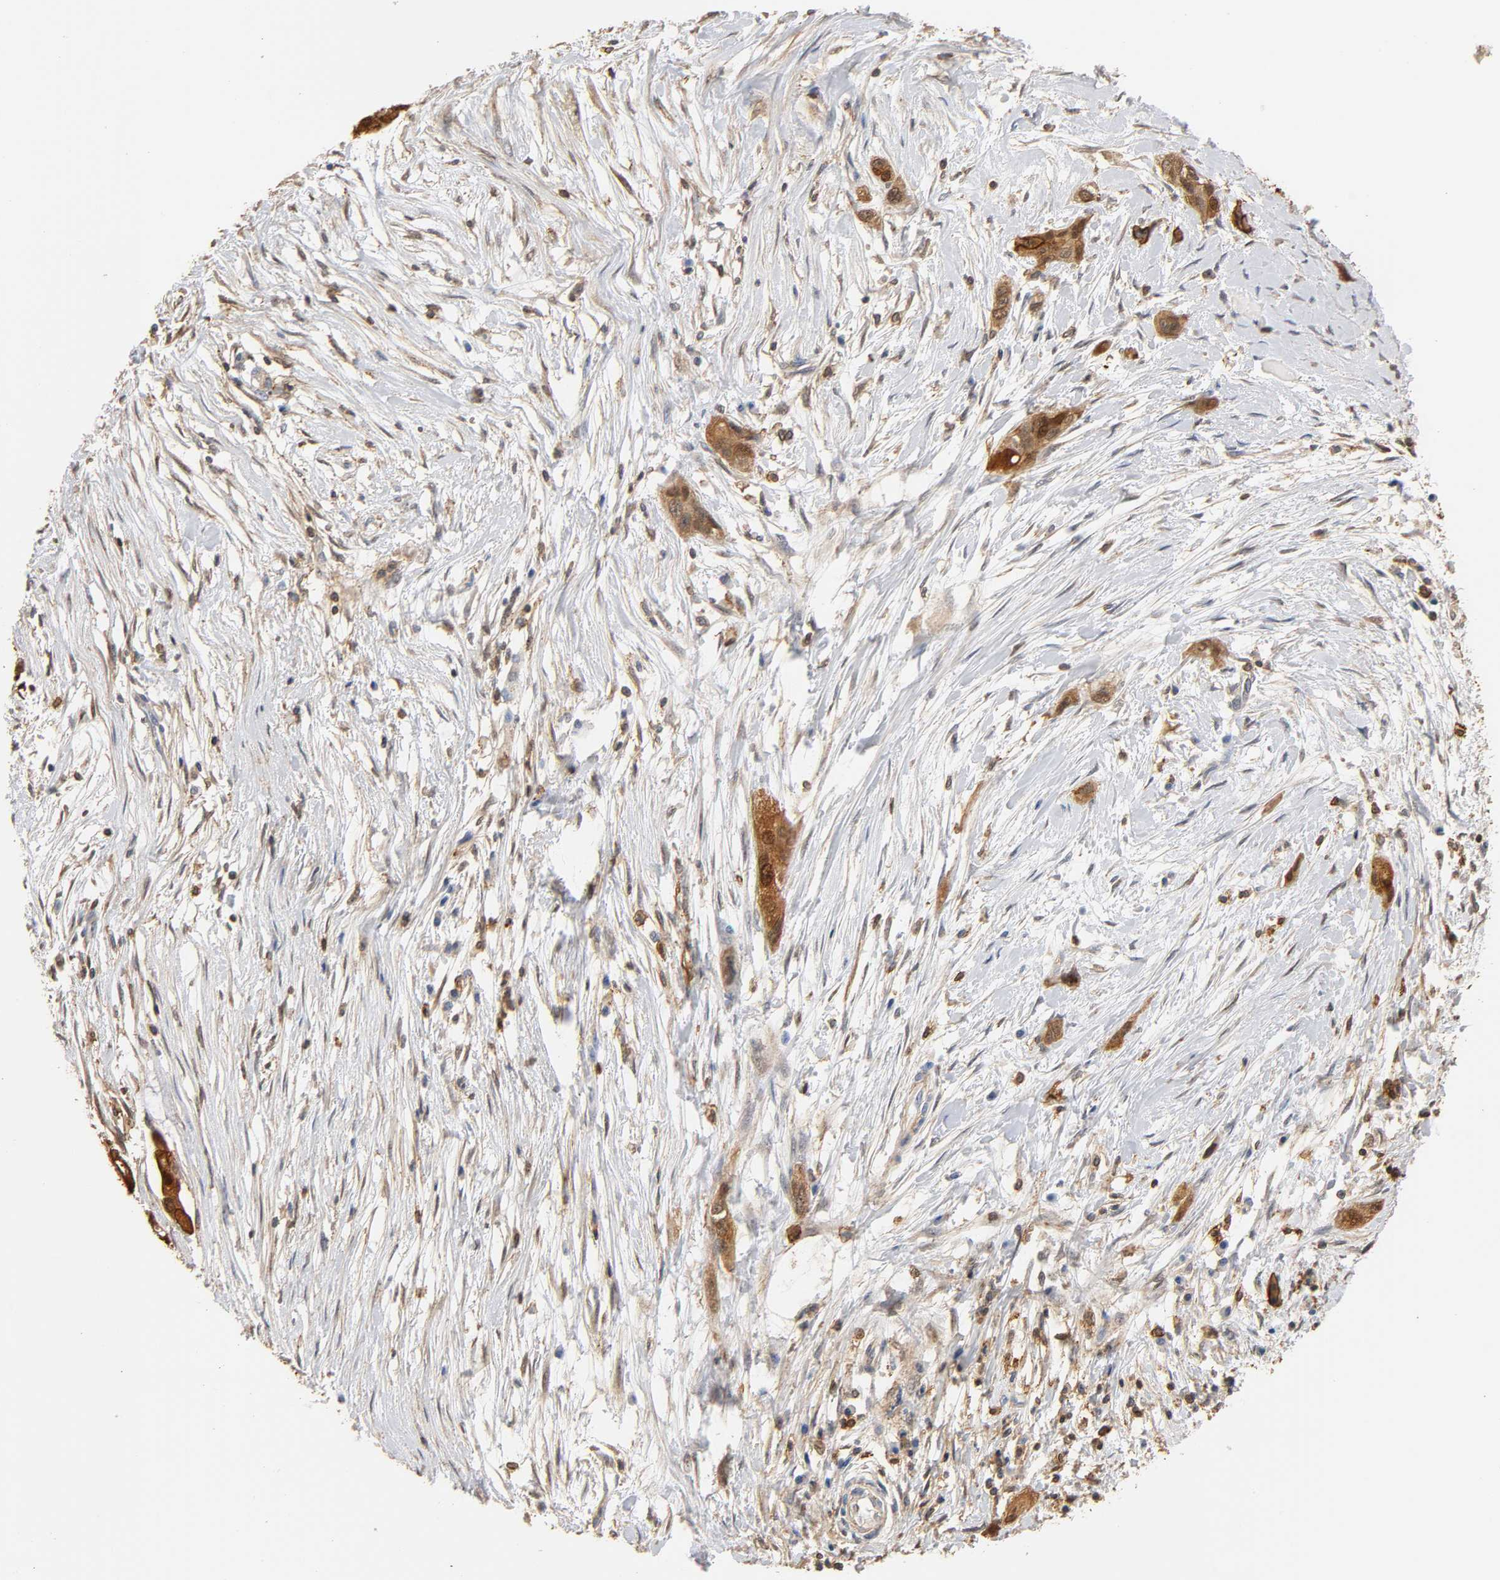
{"staining": {"intensity": "moderate", "quantity": ">75%", "location": "cytoplasmic/membranous,nuclear"}, "tissue": "pancreatic cancer", "cell_type": "Tumor cells", "image_type": "cancer", "snomed": [{"axis": "morphology", "description": "Adenocarcinoma, NOS"}, {"axis": "topography", "description": "Pancreas"}], "caption": "The micrograph displays immunohistochemical staining of pancreatic adenocarcinoma. There is moderate cytoplasmic/membranous and nuclear staining is appreciated in about >75% of tumor cells.", "gene": "ANXA11", "patient": {"sex": "female", "age": 60}}